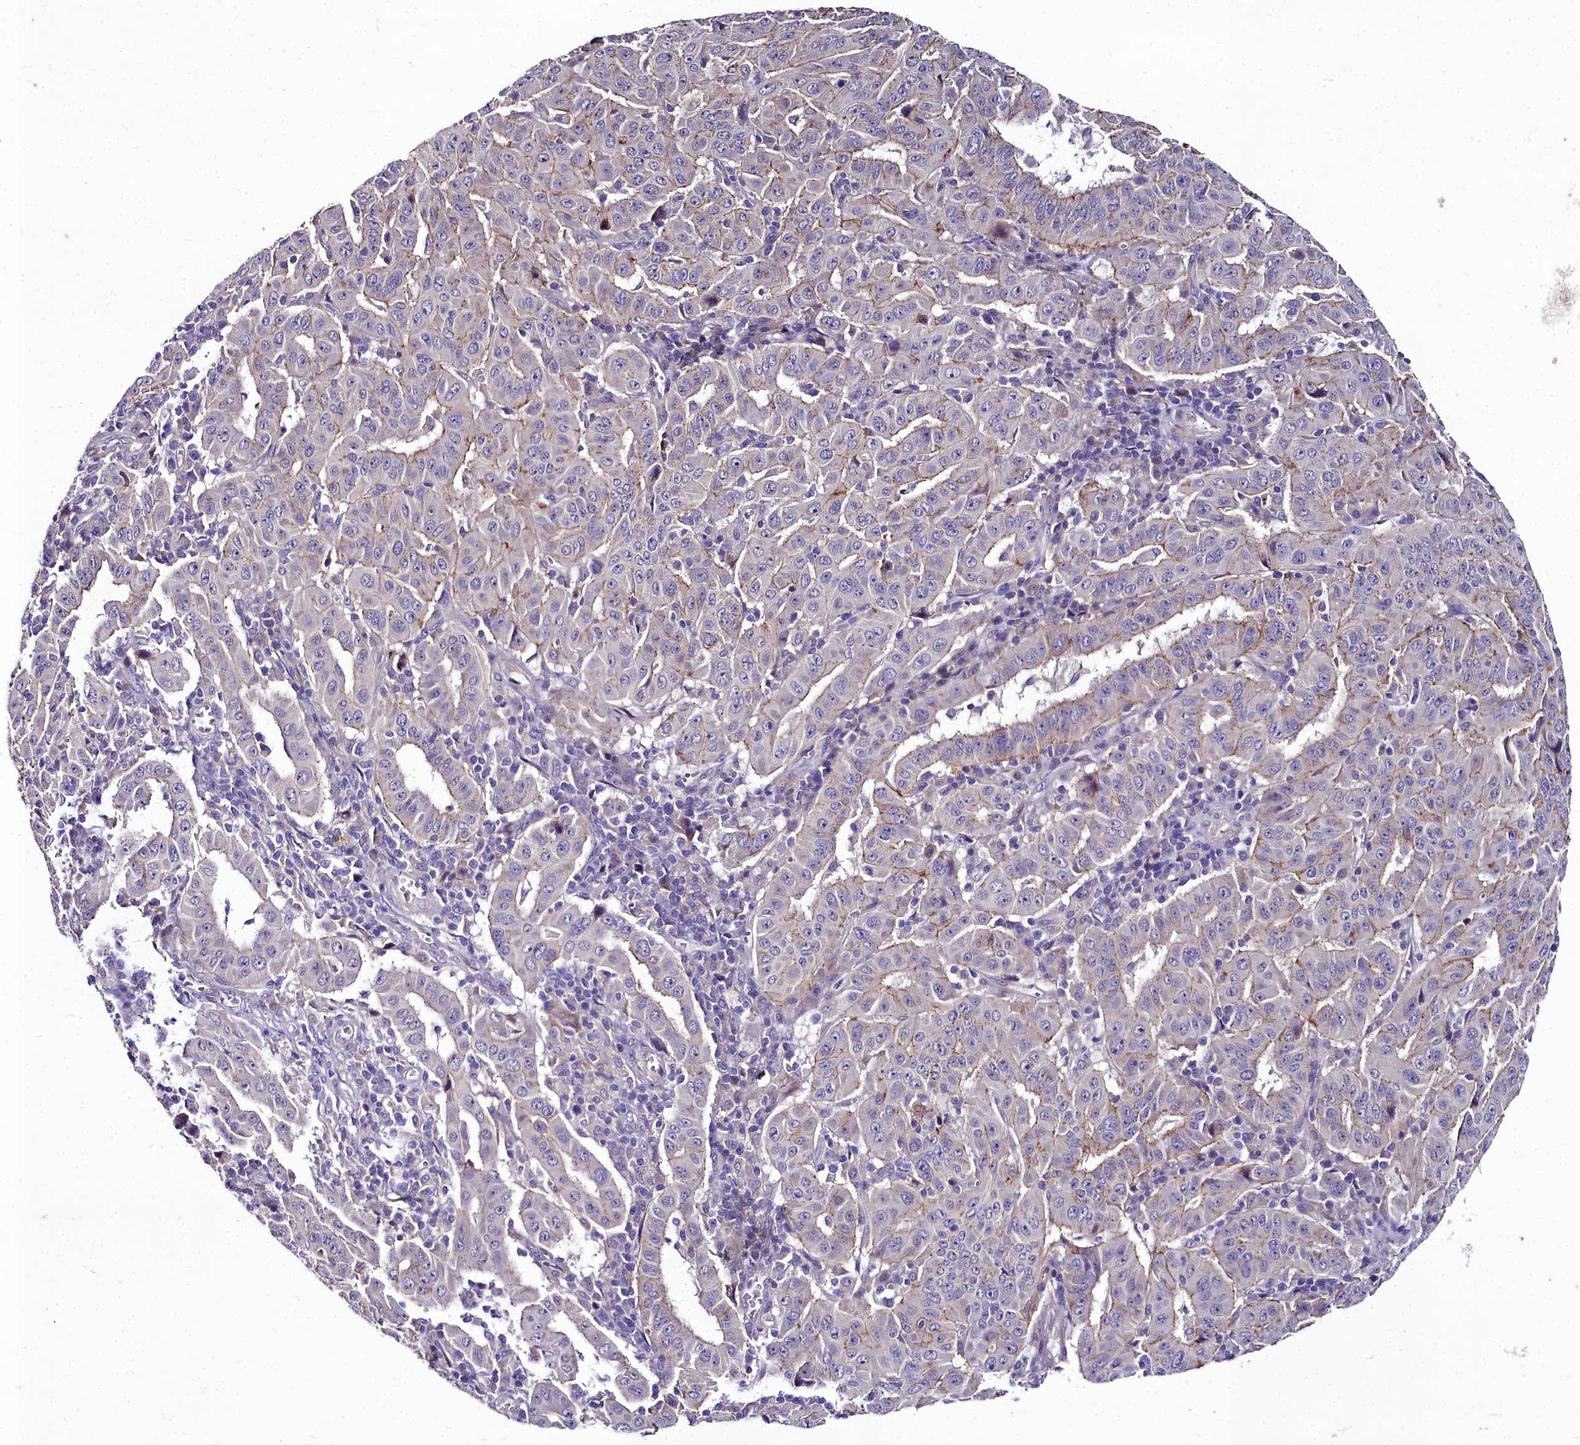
{"staining": {"intensity": "weak", "quantity": "25%-75%", "location": "cytoplasmic/membranous"}, "tissue": "pancreatic cancer", "cell_type": "Tumor cells", "image_type": "cancer", "snomed": [{"axis": "morphology", "description": "Adenocarcinoma, NOS"}, {"axis": "topography", "description": "Pancreas"}], "caption": "Brown immunohistochemical staining in human pancreatic adenocarcinoma reveals weak cytoplasmic/membranous positivity in approximately 25%-75% of tumor cells.", "gene": "NT5M", "patient": {"sex": "male", "age": 63}}